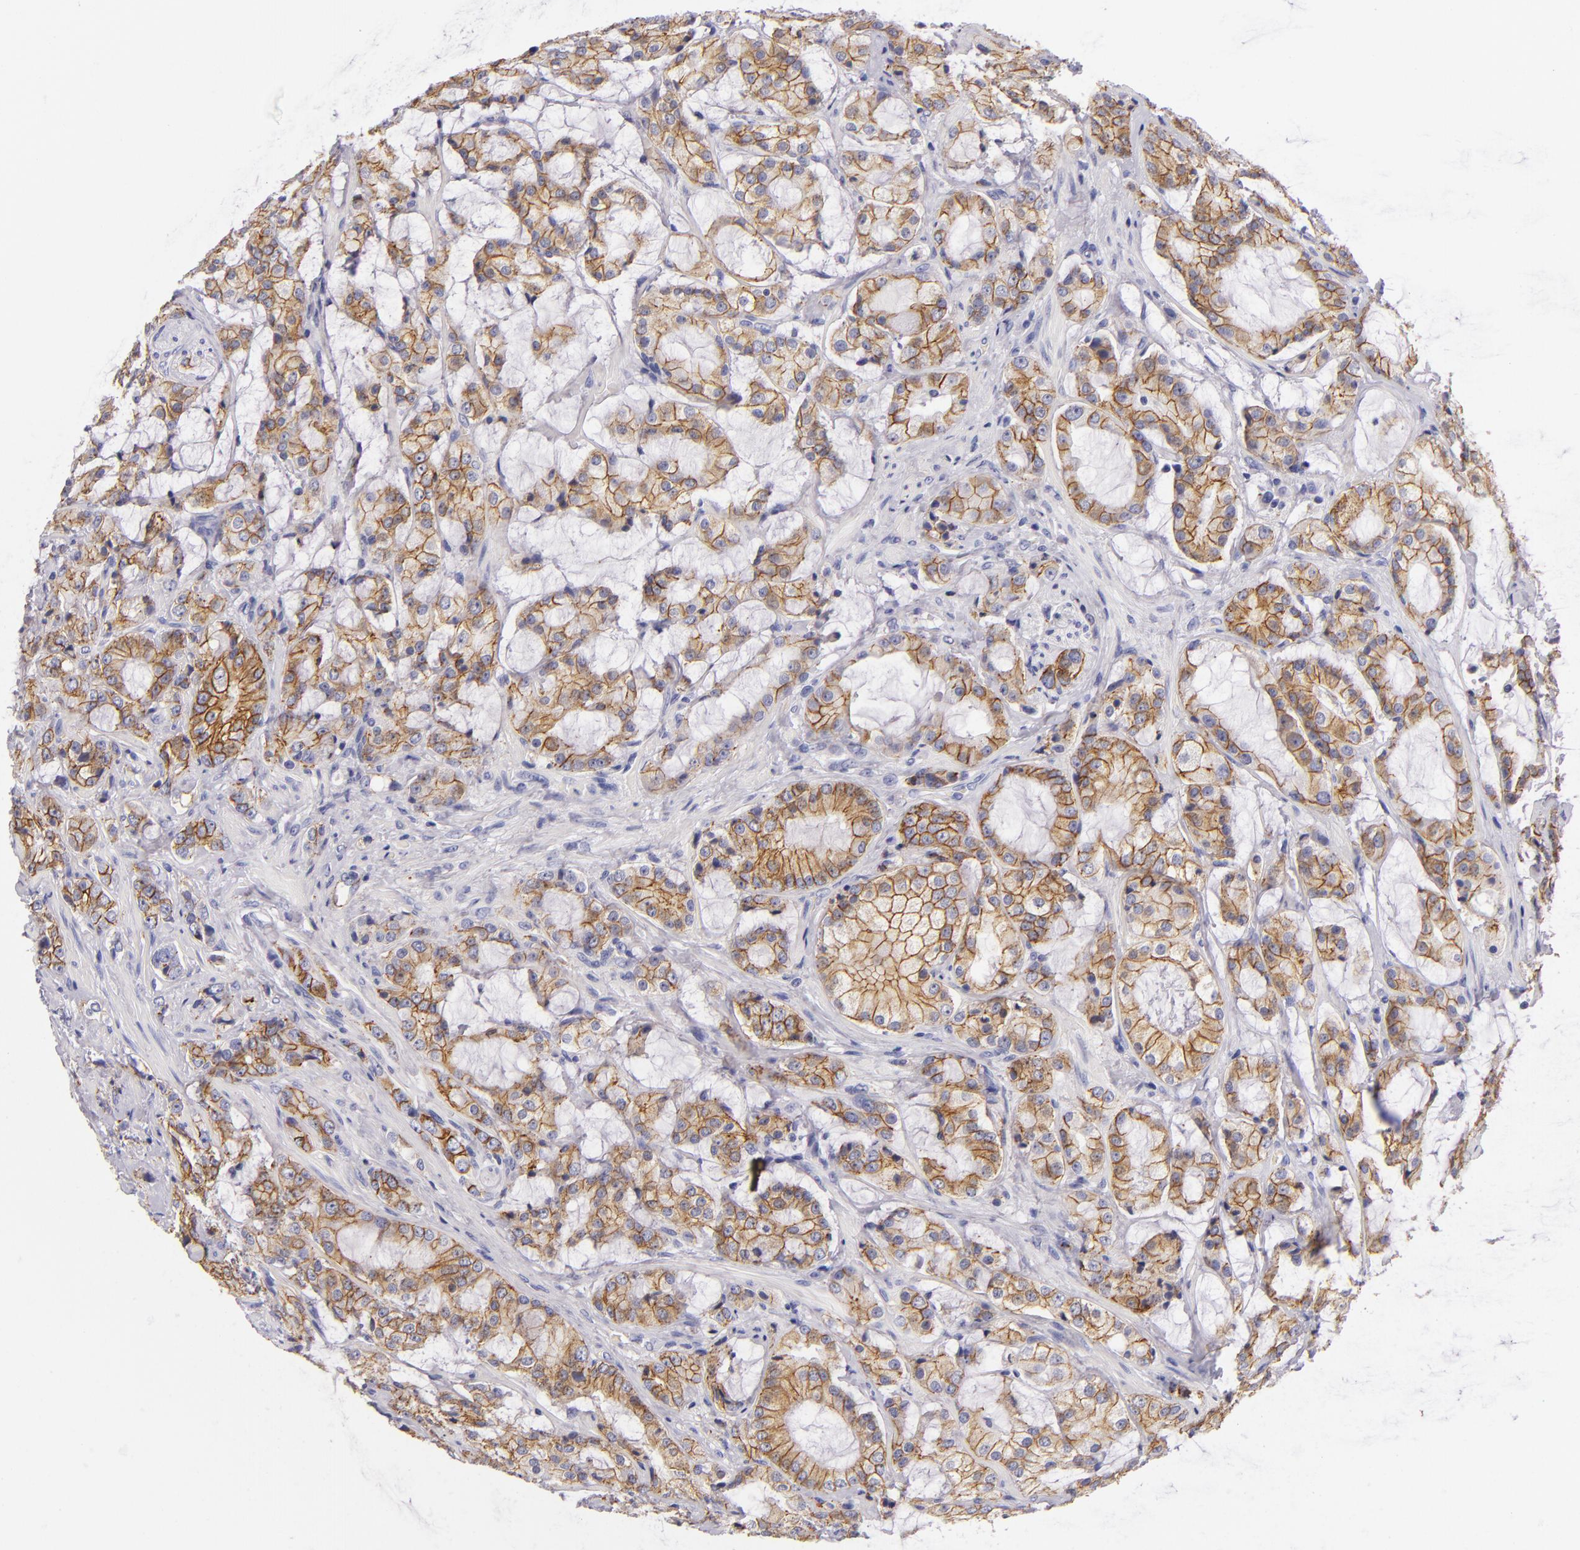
{"staining": {"intensity": "moderate", "quantity": ">75%", "location": "cytoplasmic/membranous"}, "tissue": "prostate cancer", "cell_type": "Tumor cells", "image_type": "cancer", "snomed": [{"axis": "morphology", "description": "Adenocarcinoma, Medium grade"}, {"axis": "topography", "description": "Prostate"}], "caption": "Immunohistochemical staining of prostate medium-grade adenocarcinoma shows moderate cytoplasmic/membranous protein expression in approximately >75% of tumor cells. (DAB (3,3'-diaminobenzidine) IHC with brightfield microscopy, high magnification).", "gene": "CDH3", "patient": {"sex": "male", "age": 70}}